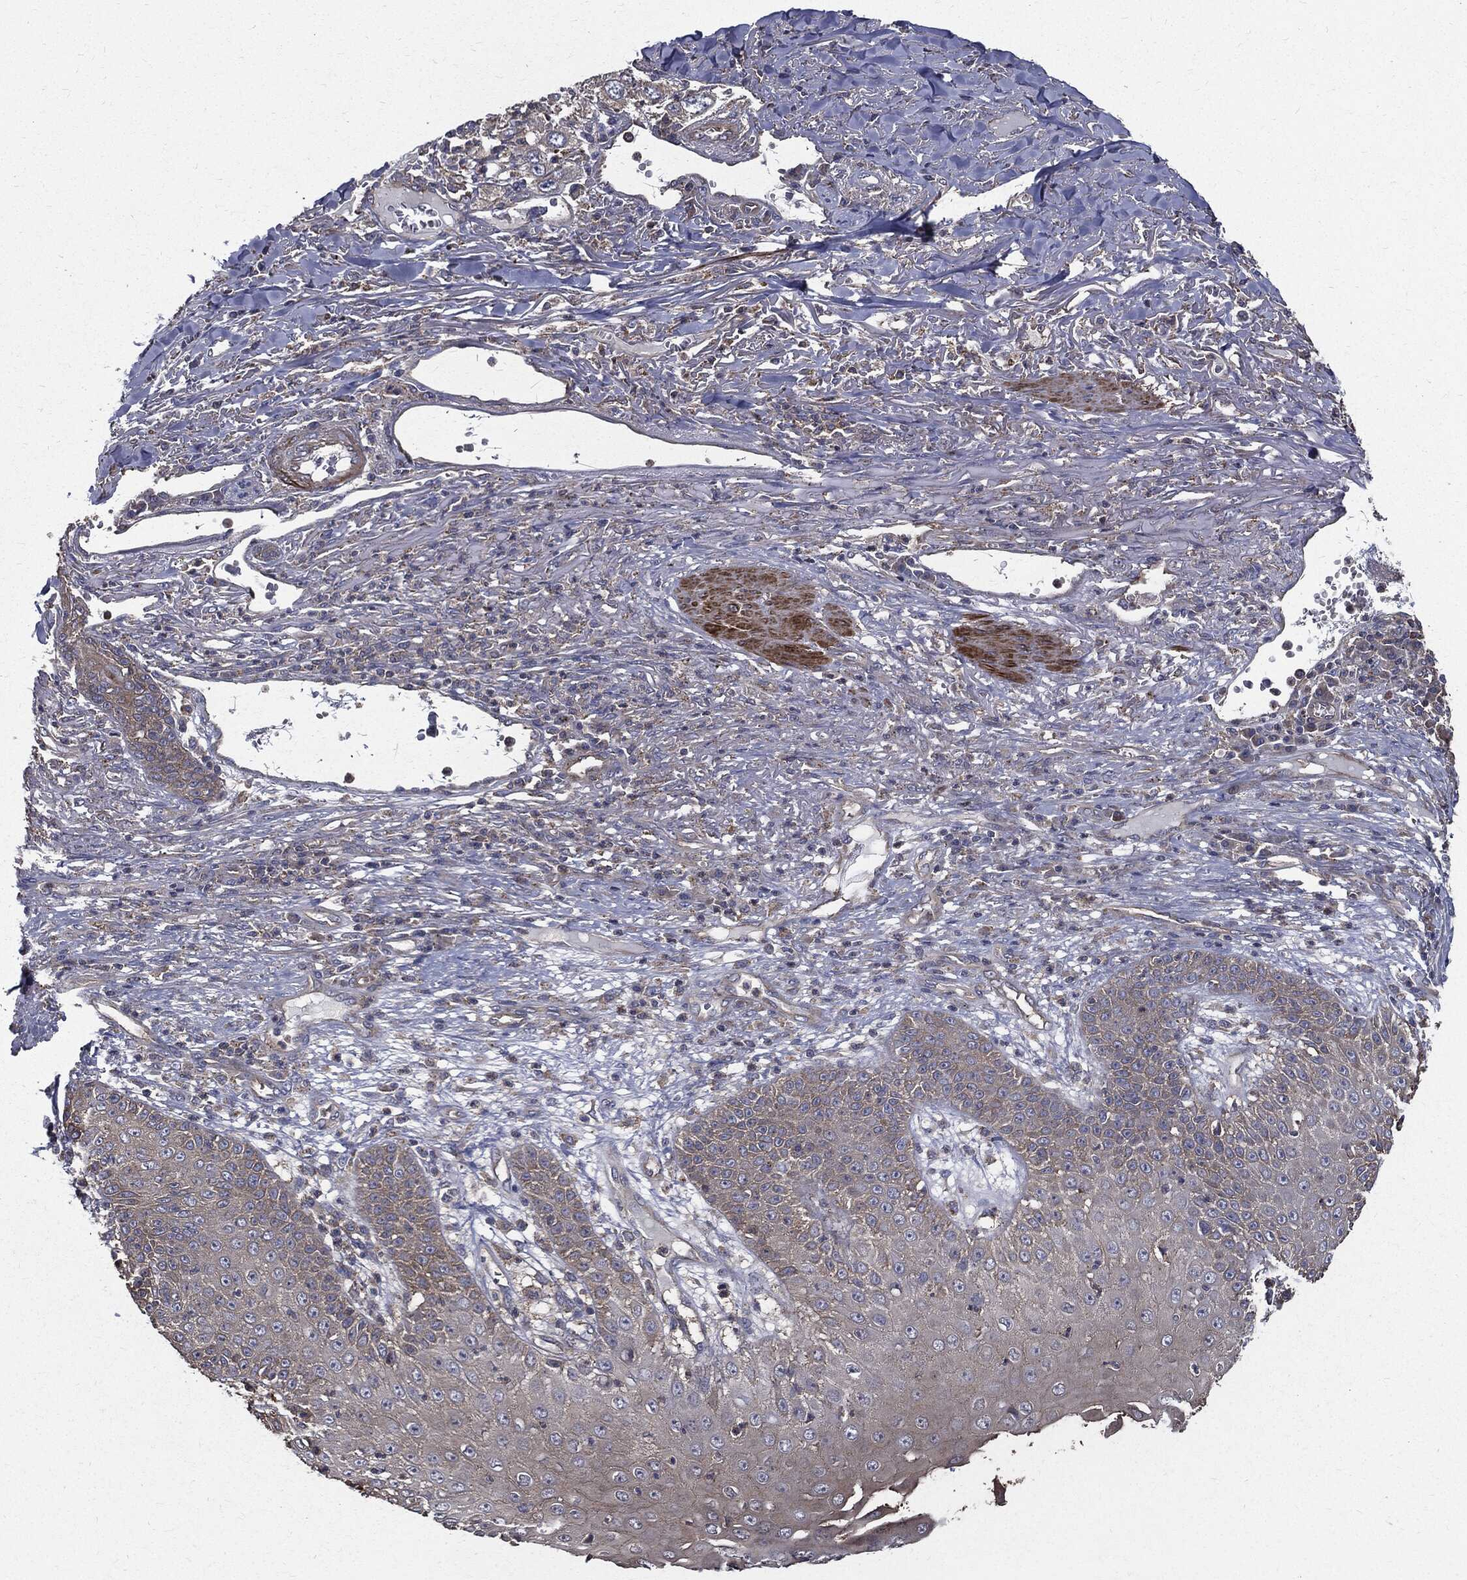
{"staining": {"intensity": "negative", "quantity": "none", "location": "none"}, "tissue": "skin cancer", "cell_type": "Tumor cells", "image_type": "cancer", "snomed": [{"axis": "morphology", "description": "Squamous cell carcinoma, NOS"}, {"axis": "topography", "description": "Skin"}], "caption": "Tumor cells are negative for protein expression in human squamous cell carcinoma (skin).", "gene": "PDCD6IP", "patient": {"sex": "male", "age": 82}}